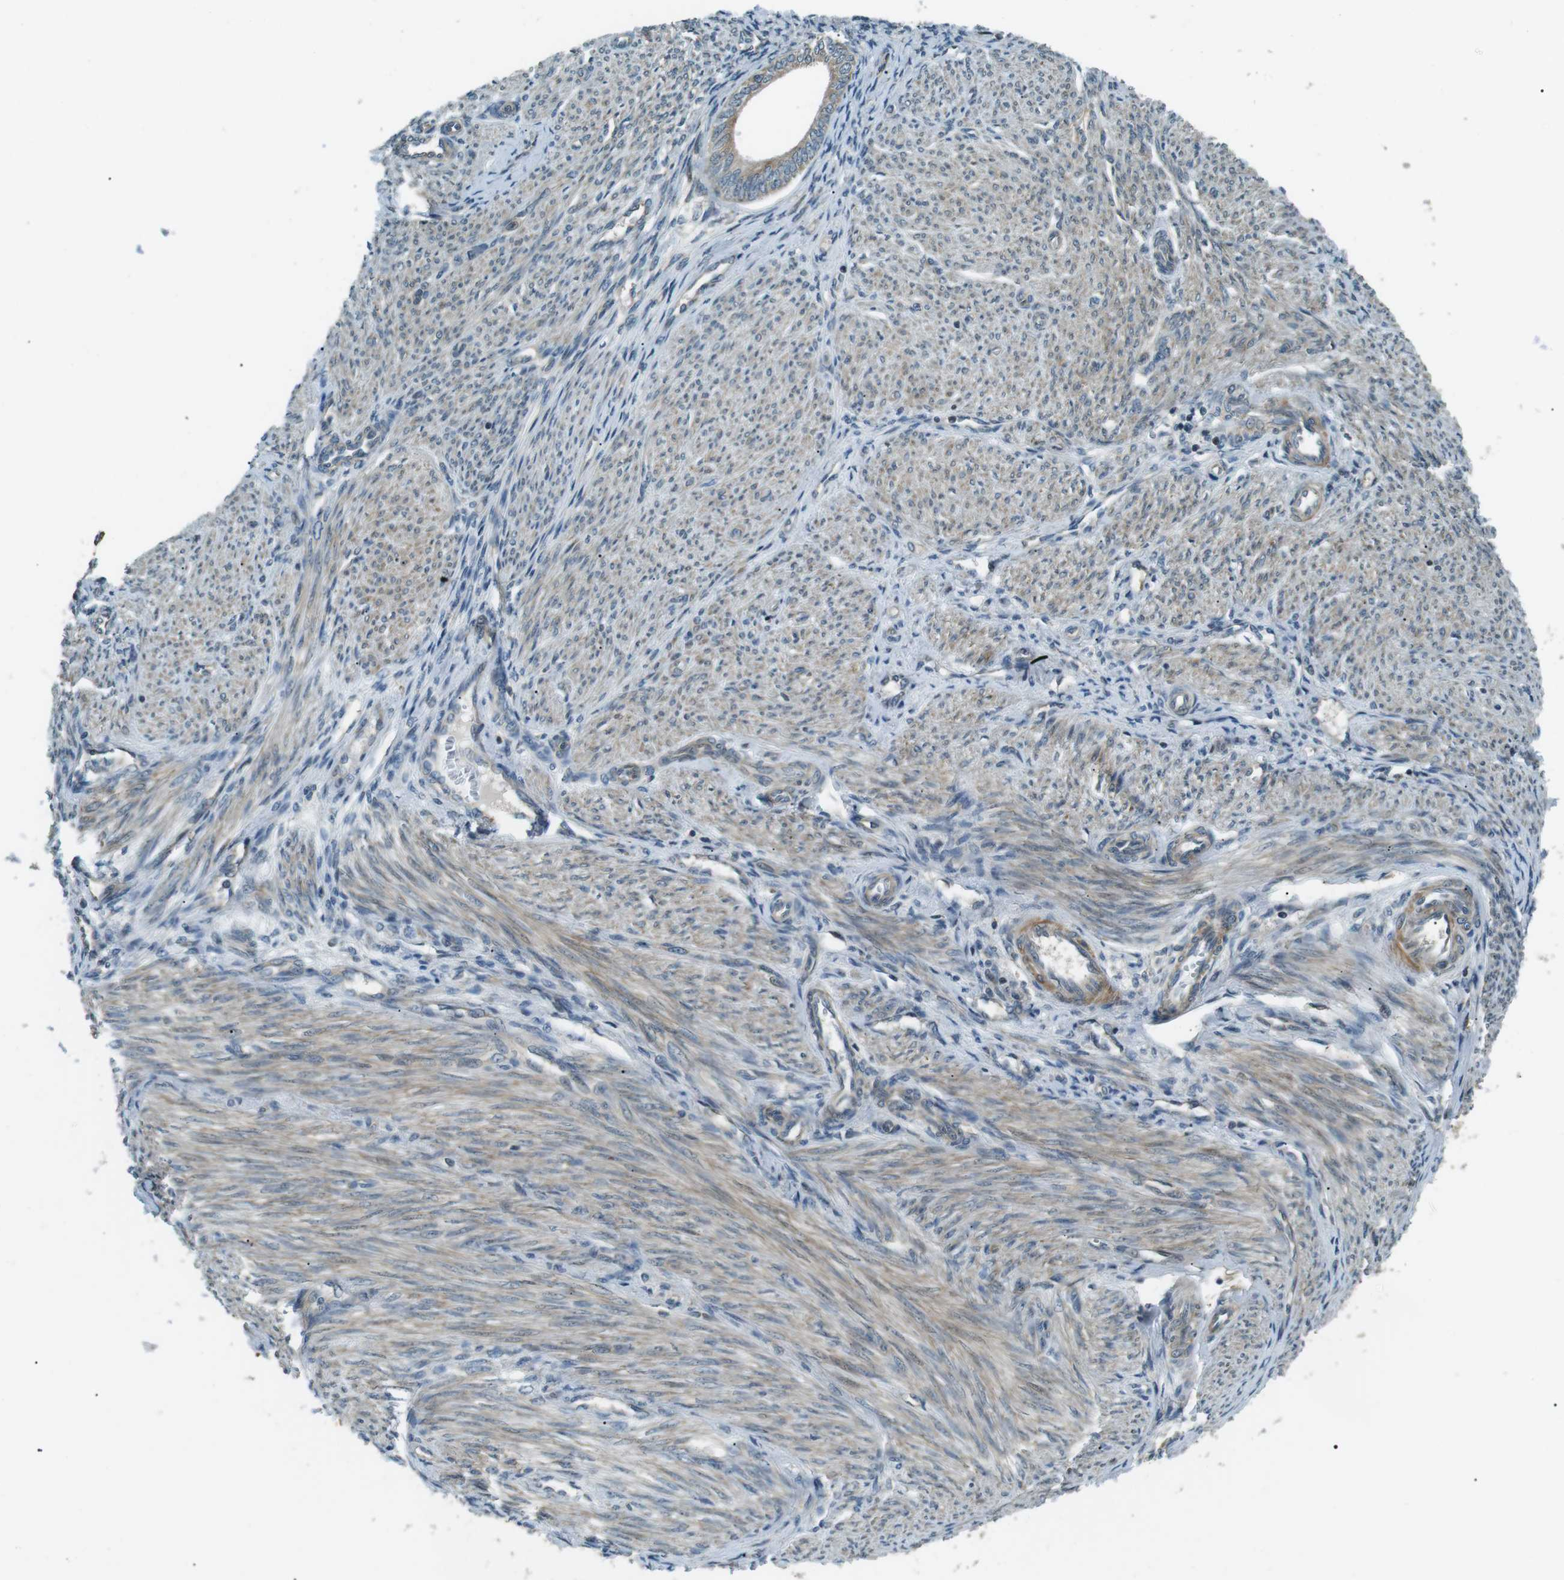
{"staining": {"intensity": "weak", "quantity": ">75%", "location": "cytoplasmic/membranous"}, "tissue": "endometrial cancer", "cell_type": "Tumor cells", "image_type": "cancer", "snomed": [{"axis": "morphology", "description": "Adenocarcinoma, NOS"}, {"axis": "topography", "description": "Endometrium"}], "caption": "Immunohistochemistry photomicrograph of neoplastic tissue: human adenocarcinoma (endometrial) stained using immunohistochemistry displays low levels of weak protein expression localized specifically in the cytoplasmic/membranous of tumor cells, appearing as a cytoplasmic/membranous brown color.", "gene": "TMEM74", "patient": {"sex": "female", "age": 58}}